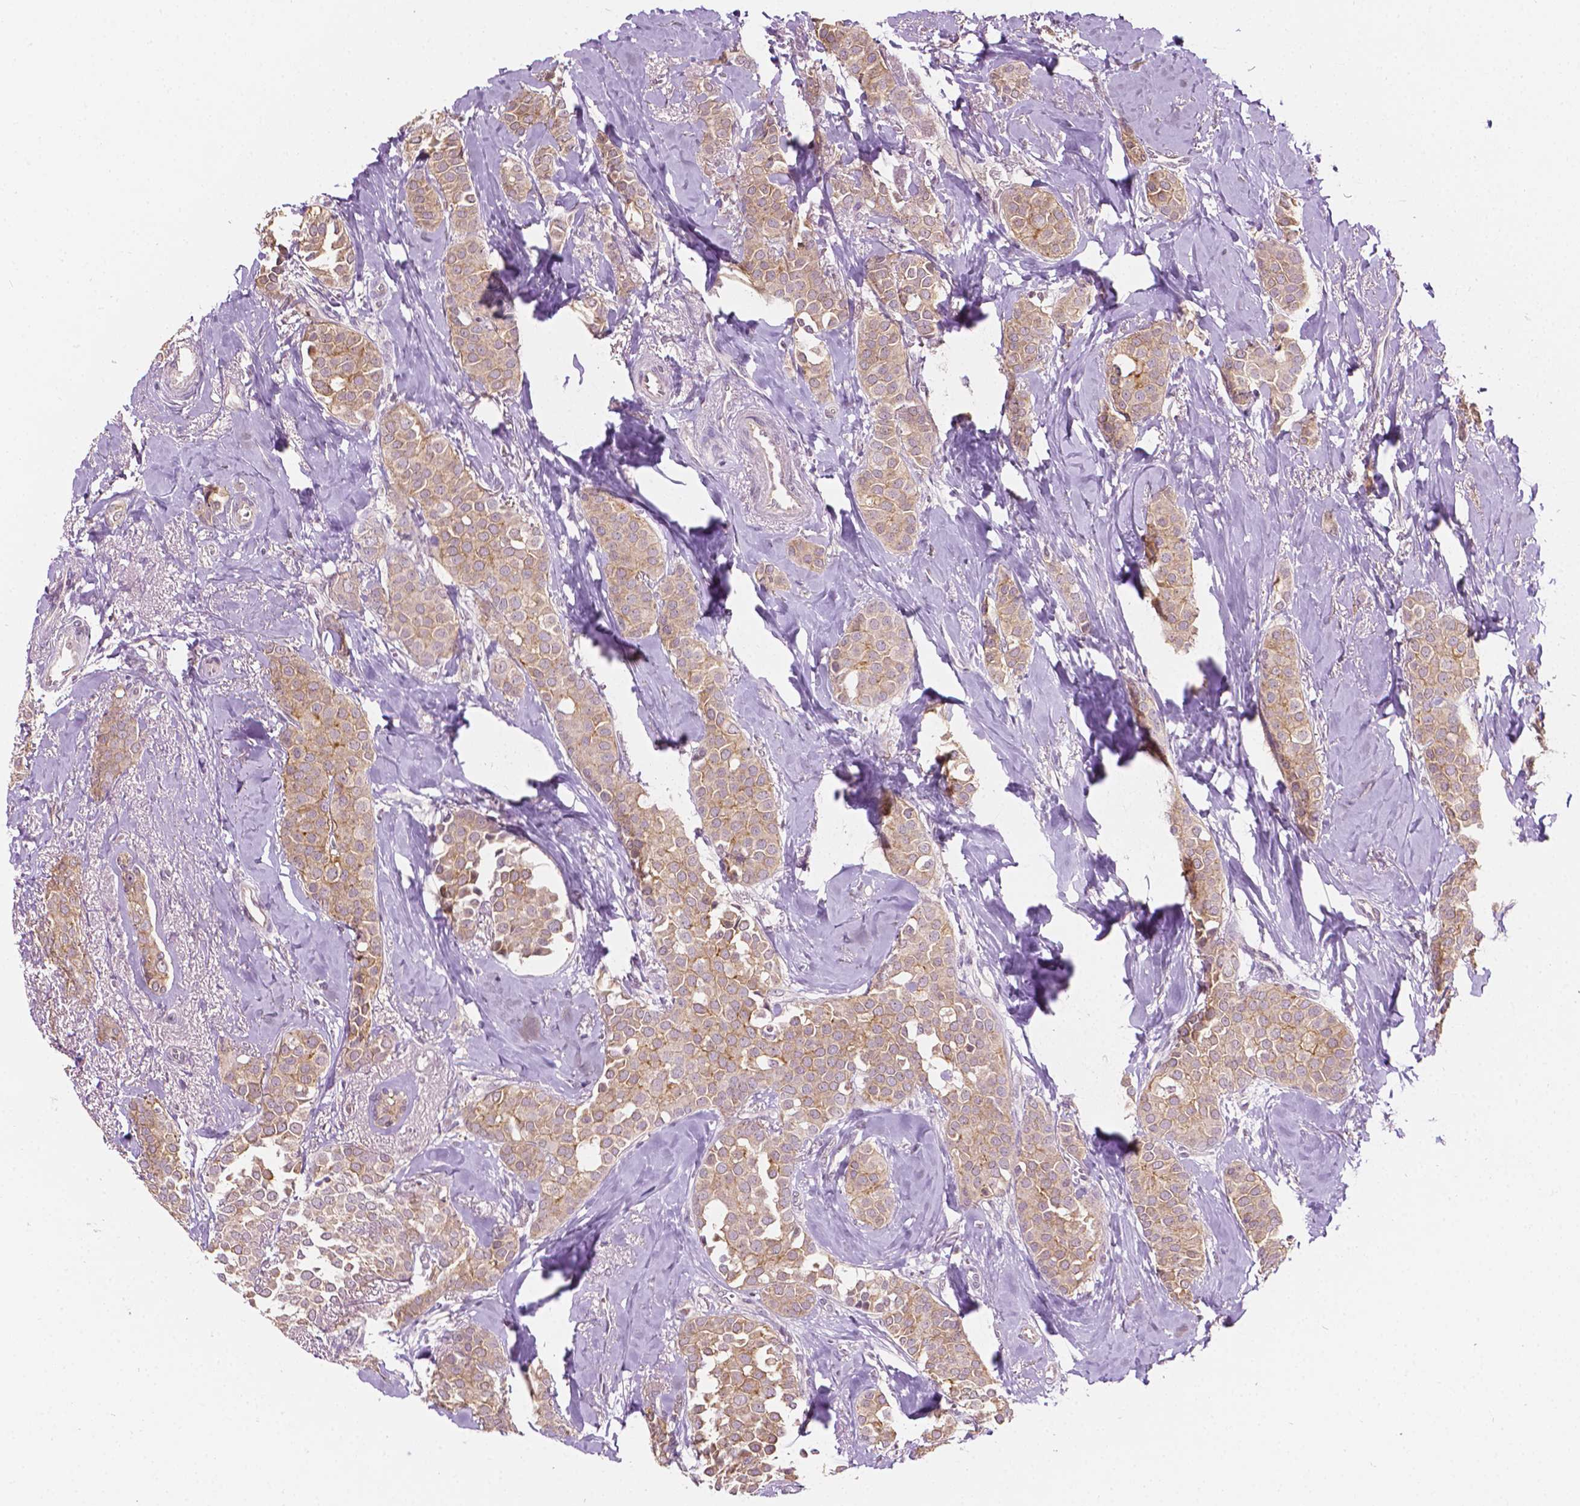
{"staining": {"intensity": "weak", "quantity": ">75%", "location": "cytoplasmic/membranous"}, "tissue": "breast cancer", "cell_type": "Tumor cells", "image_type": "cancer", "snomed": [{"axis": "morphology", "description": "Duct carcinoma"}, {"axis": "topography", "description": "Breast"}], "caption": "This micrograph demonstrates breast cancer (intraductal carcinoma) stained with IHC to label a protein in brown. The cytoplasmic/membranous of tumor cells show weak positivity for the protein. Nuclei are counter-stained blue.", "gene": "NOS1AP", "patient": {"sex": "female", "age": 79}}